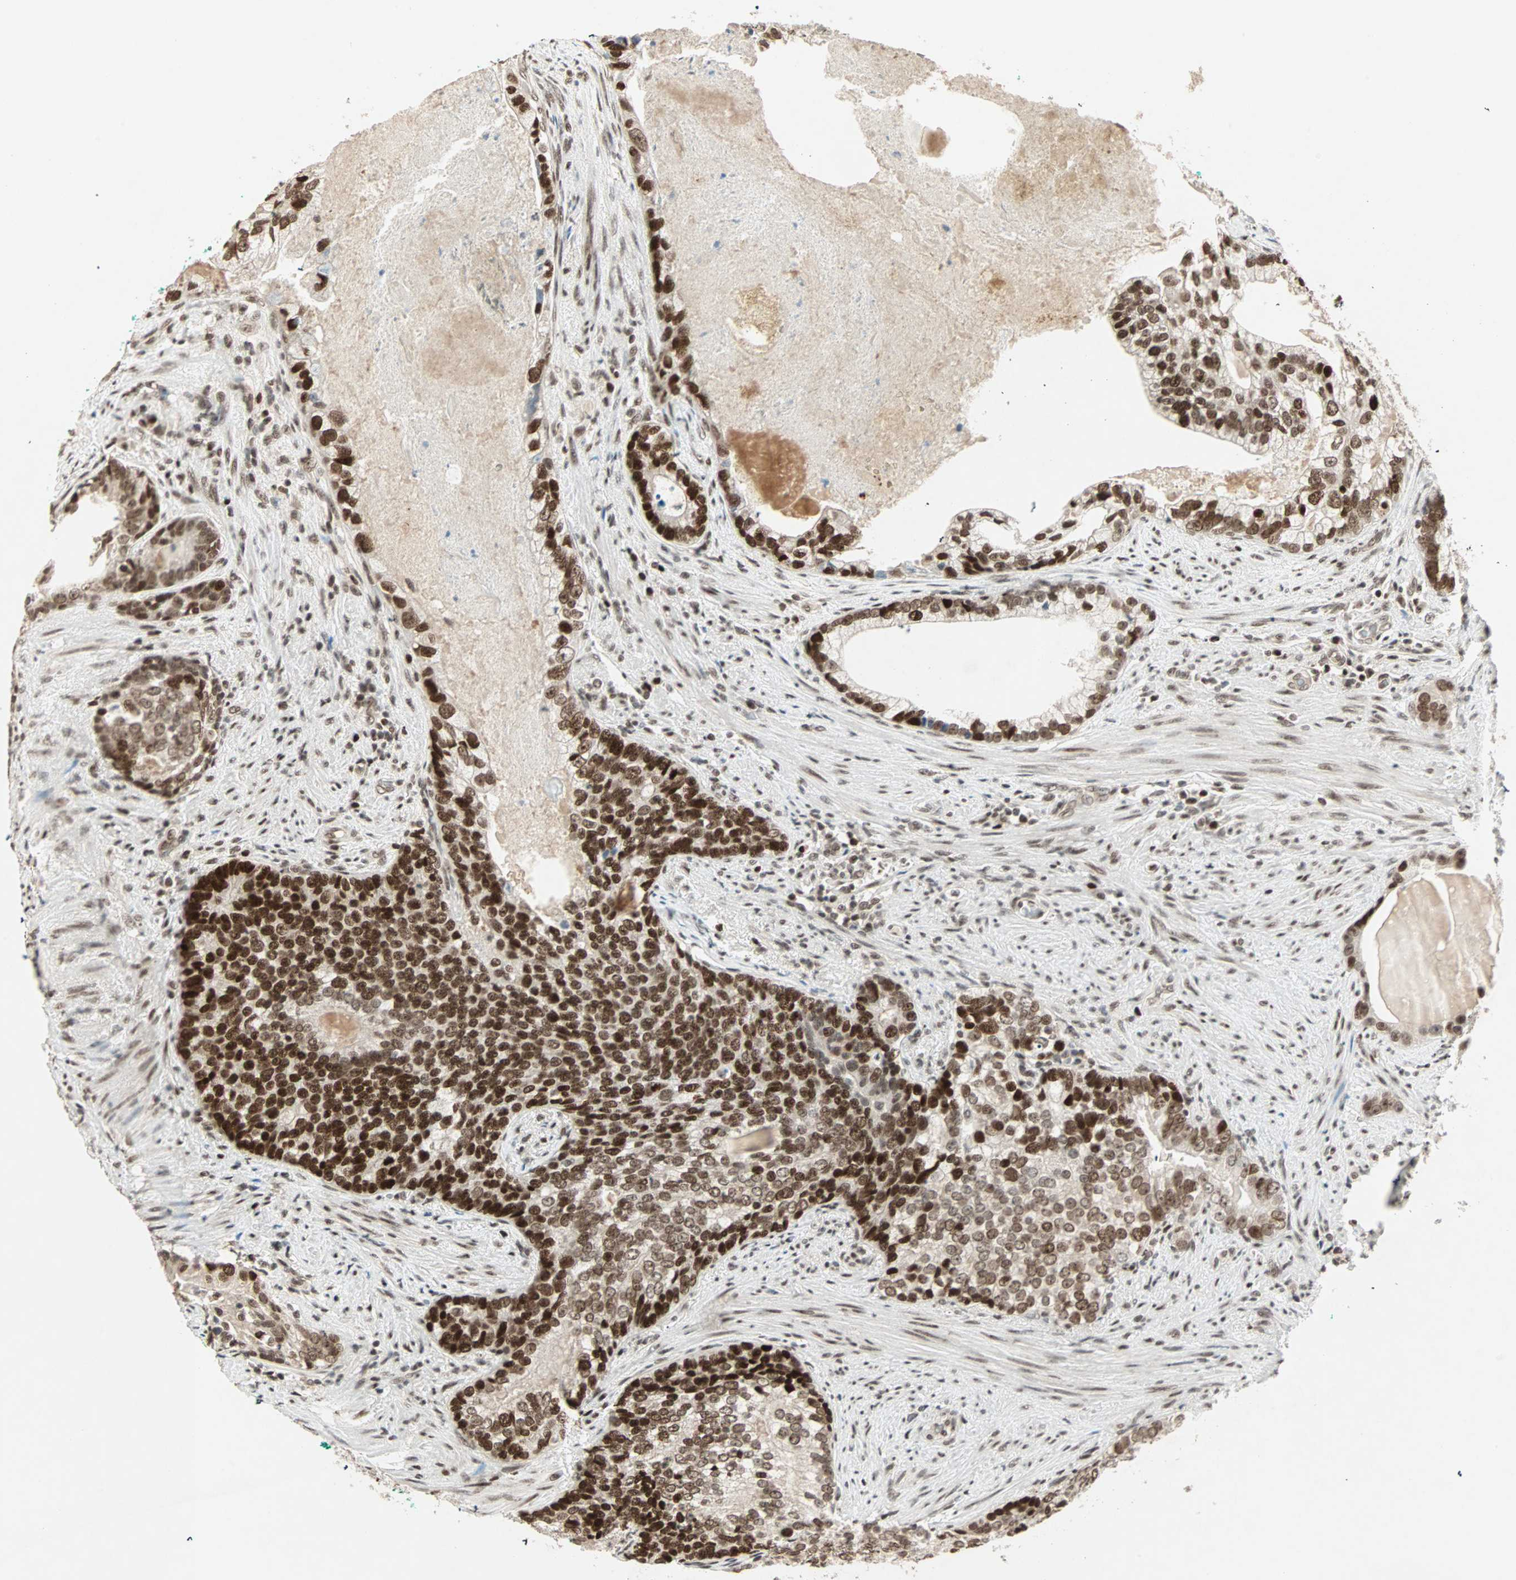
{"staining": {"intensity": "strong", "quantity": ">75%", "location": "nuclear"}, "tissue": "prostate cancer", "cell_type": "Tumor cells", "image_type": "cancer", "snomed": [{"axis": "morphology", "description": "Adenocarcinoma, High grade"}, {"axis": "topography", "description": "Prostate"}], "caption": "Immunohistochemistry of human prostate cancer (high-grade adenocarcinoma) exhibits high levels of strong nuclear expression in about >75% of tumor cells. The staining was performed using DAB (3,3'-diaminobenzidine) to visualize the protein expression in brown, while the nuclei were stained in blue with hematoxylin (Magnification: 20x).", "gene": "MDC1", "patient": {"sex": "male", "age": 66}}